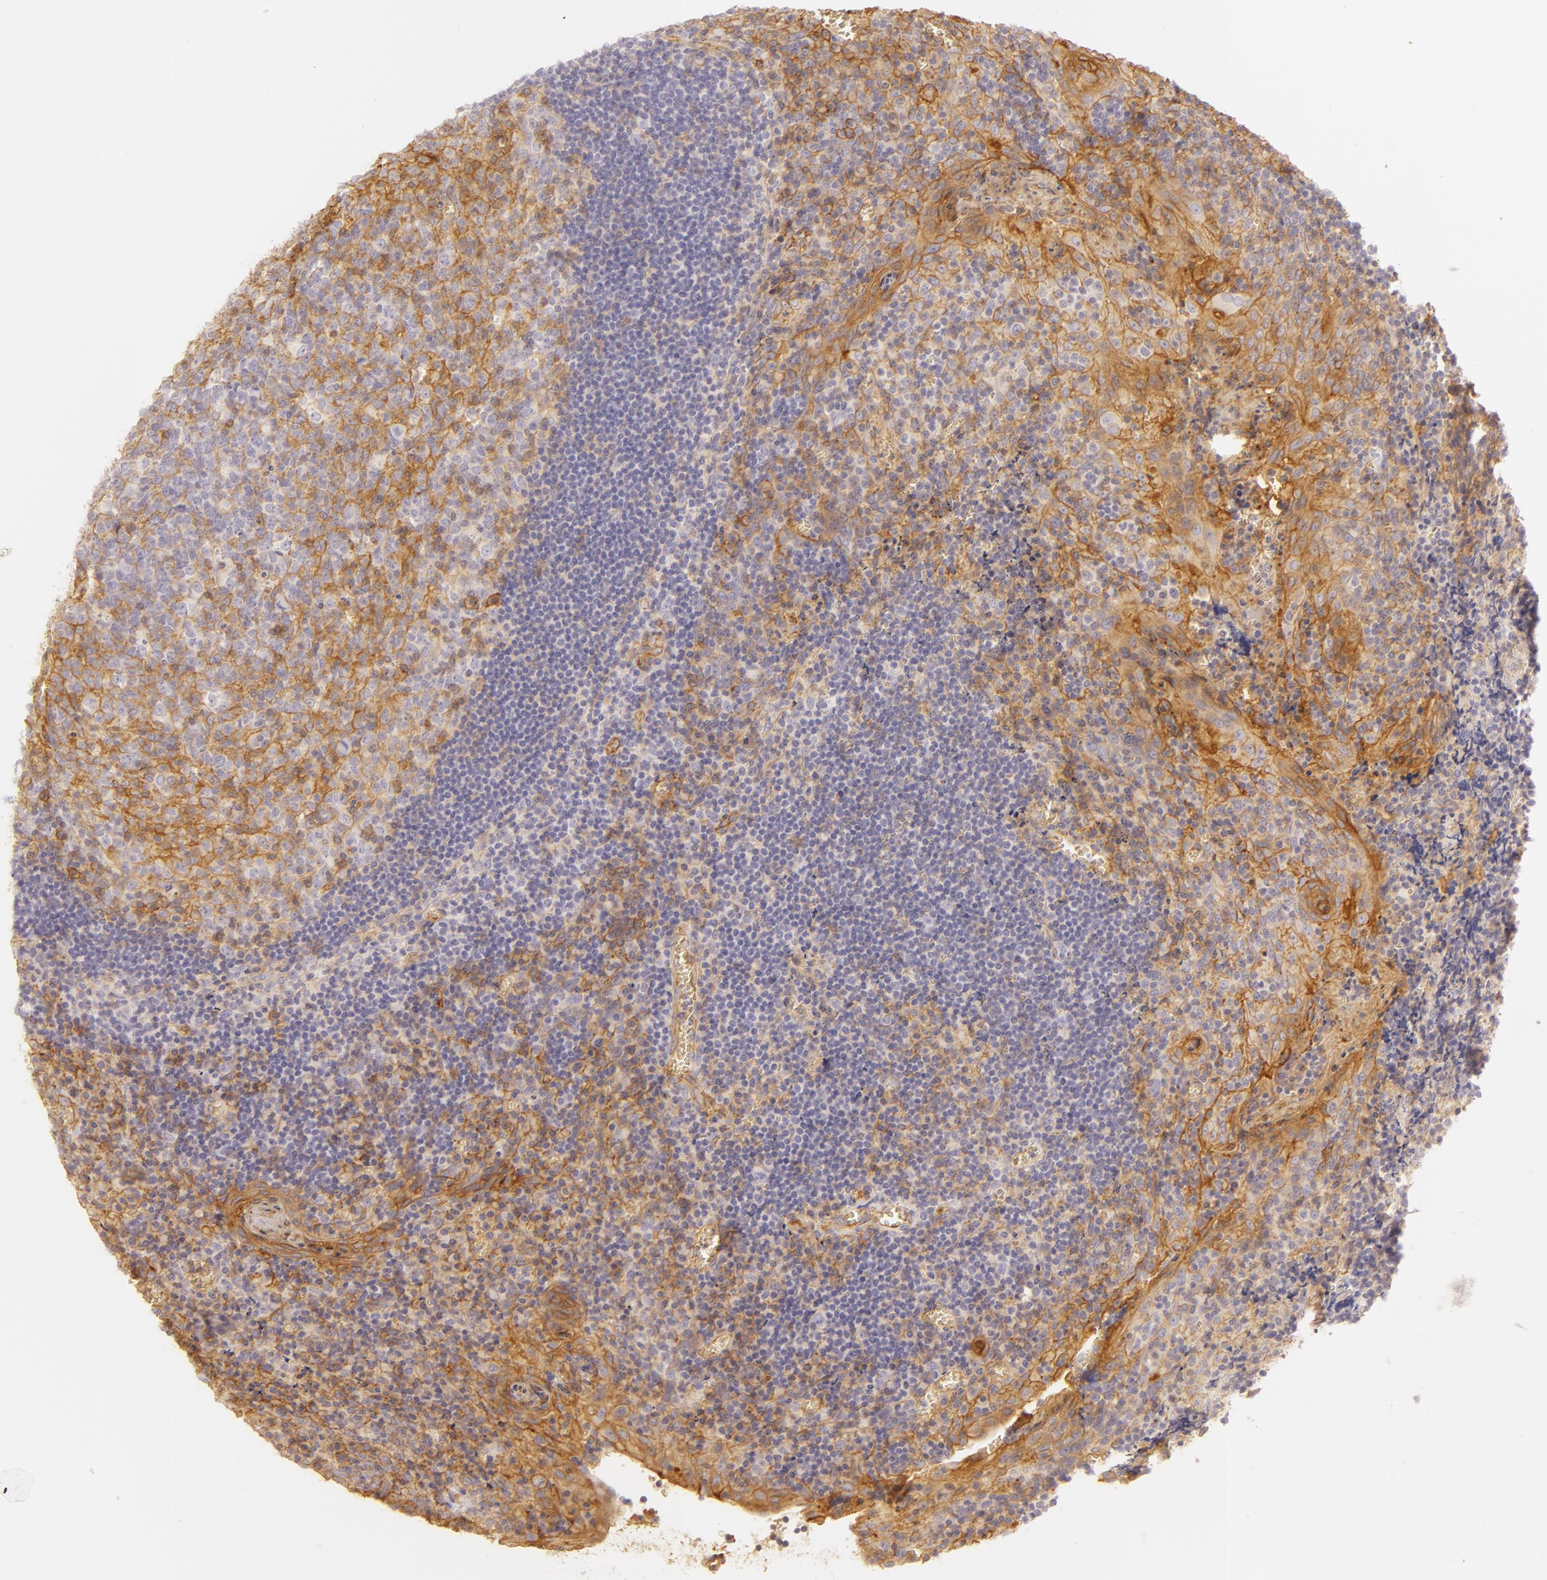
{"staining": {"intensity": "moderate", "quantity": "<25%", "location": "cytoplasmic/membranous"}, "tissue": "tonsil", "cell_type": "Germinal center cells", "image_type": "normal", "snomed": [{"axis": "morphology", "description": "Normal tissue, NOS"}, {"axis": "topography", "description": "Tonsil"}], "caption": "Tonsil stained with DAB (3,3'-diaminobenzidine) immunohistochemistry shows low levels of moderate cytoplasmic/membranous positivity in about <25% of germinal center cells.", "gene": "CD59", "patient": {"sex": "male", "age": 20}}